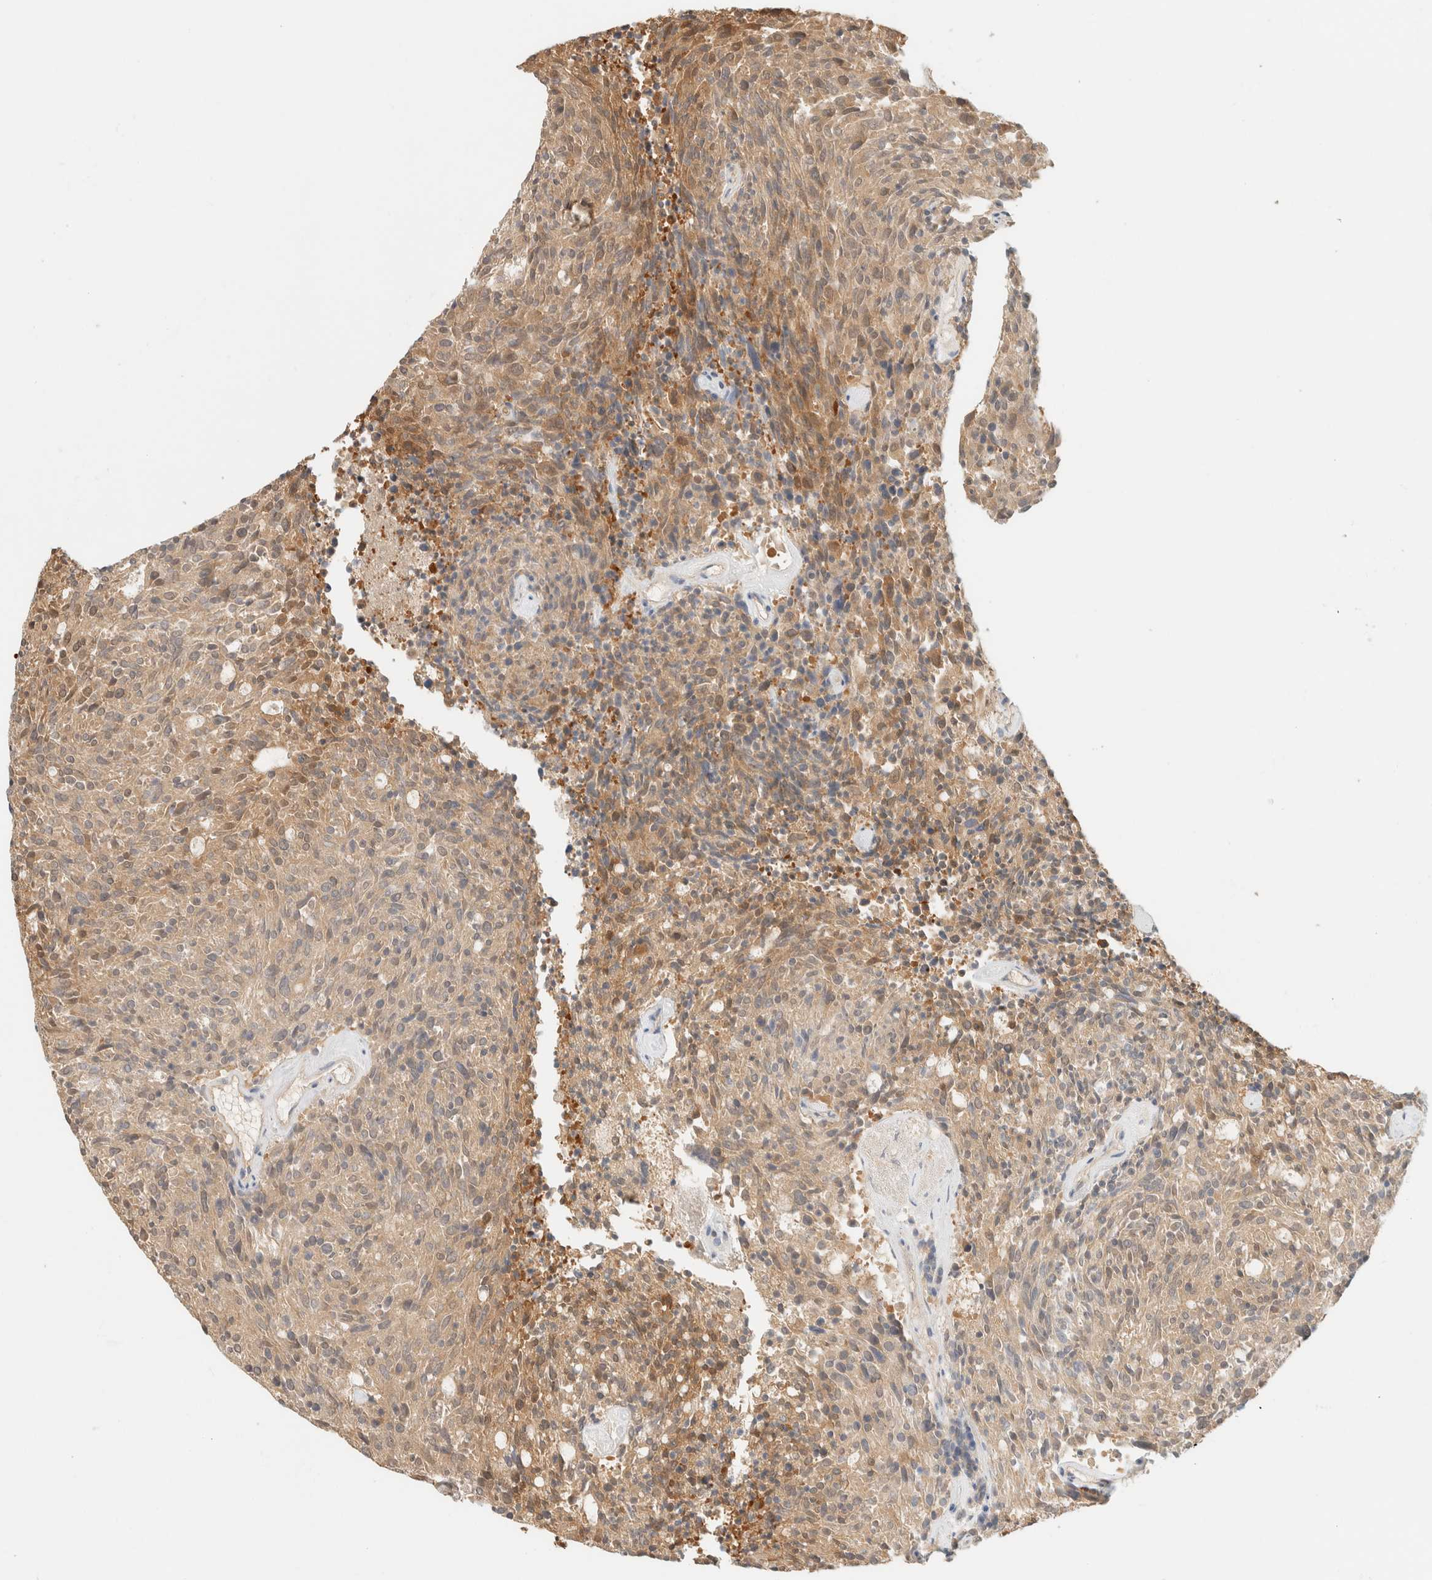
{"staining": {"intensity": "moderate", "quantity": "25%-75%", "location": "cytoplasmic/membranous"}, "tissue": "carcinoid", "cell_type": "Tumor cells", "image_type": "cancer", "snomed": [{"axis": "morphology", "description": "Carcinoid, malignant, NOS"}, {"axis": "topography", "description": "Pancreas"}], "caption": "This micrograph displays carcinoid (malignant) stained with immunohistochemistry (IHC) to label a protein in brown. The cytoplasmic/membranous of tumor cells show moderate positivity for the protein. Nuclei are counter-stained blue.", "gene": "GPI", "patient": {"sex": "female", "age": 54}}